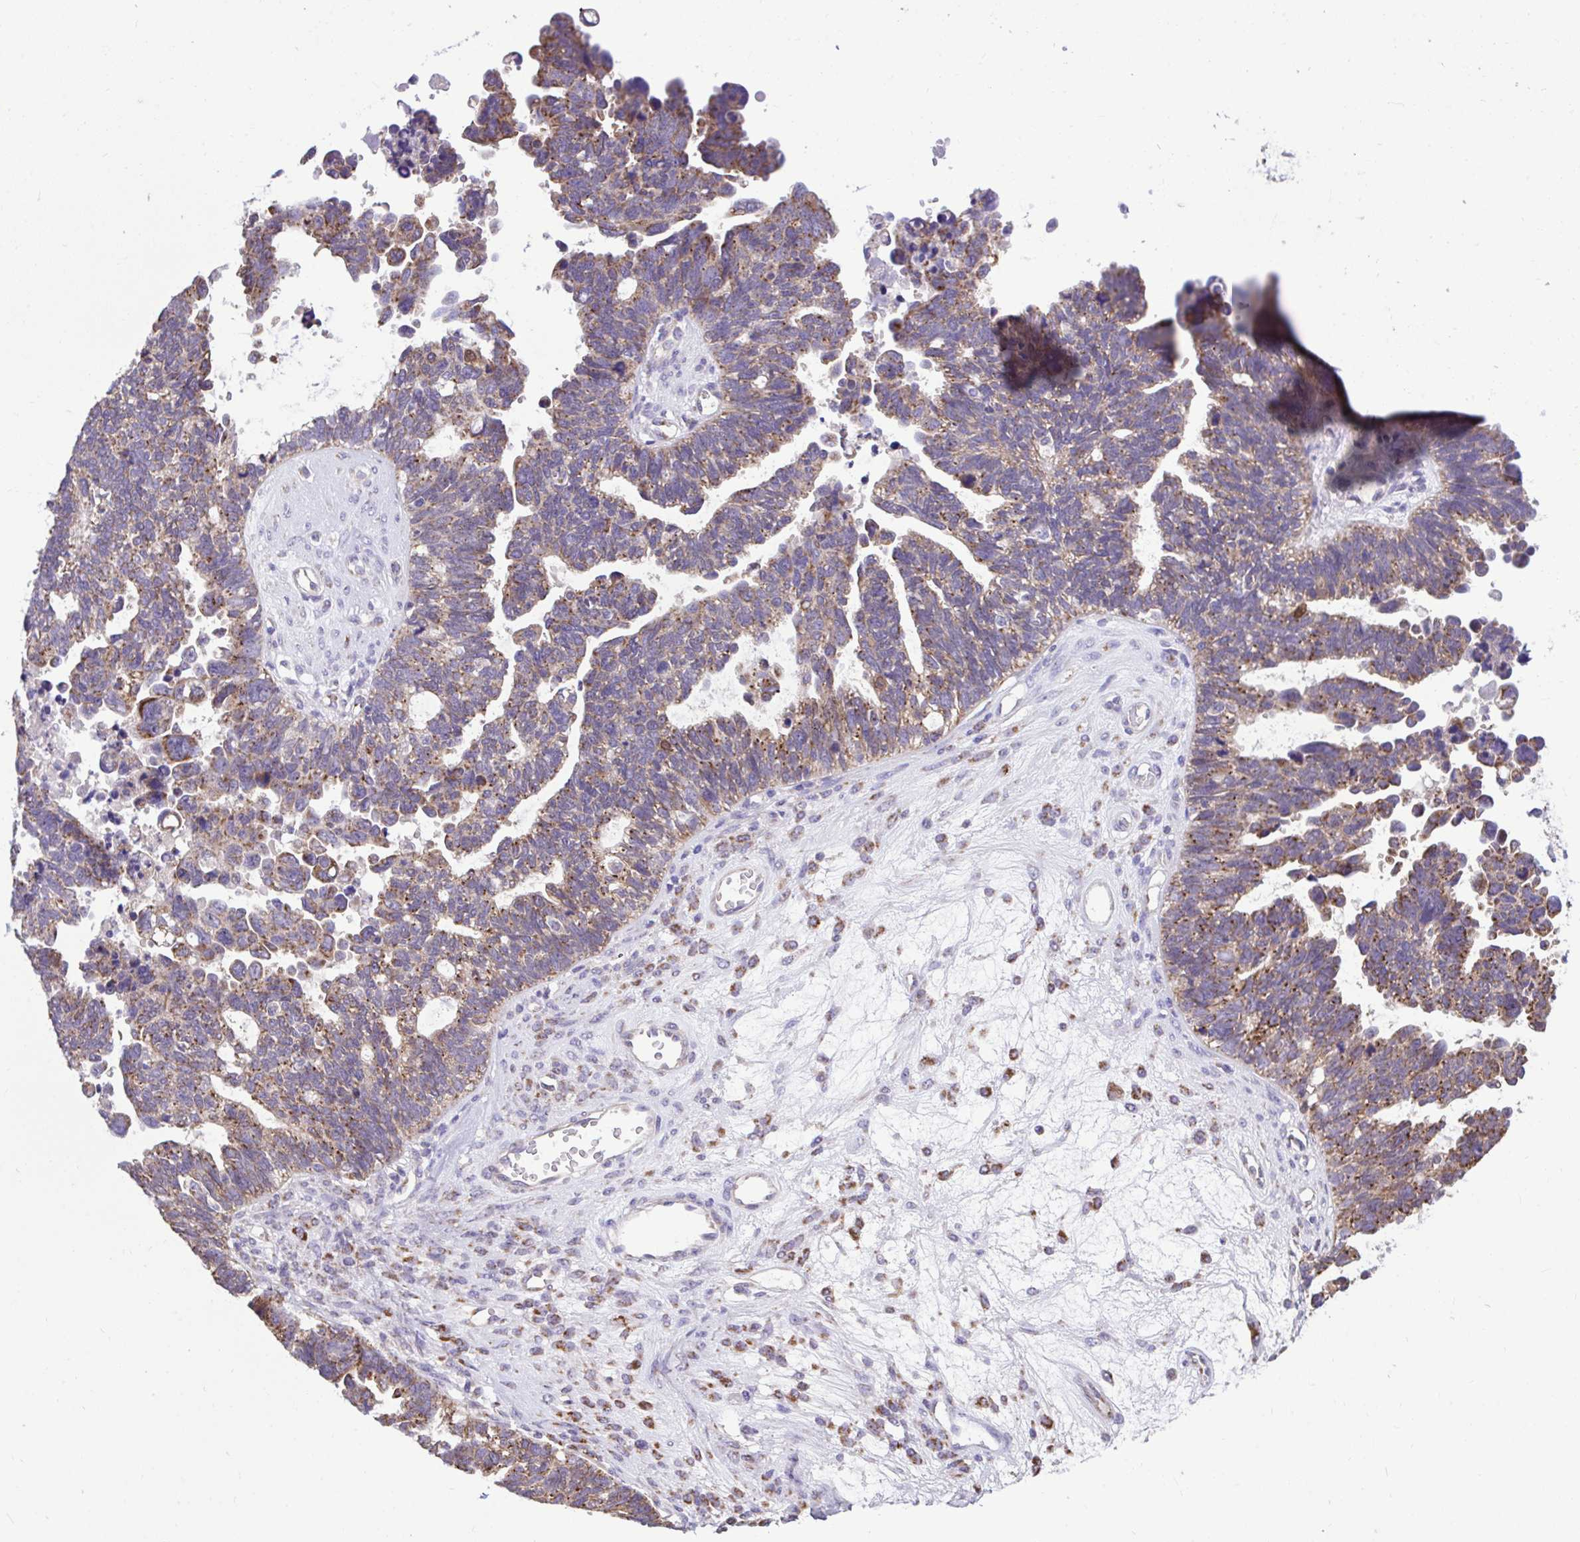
{"staining": {"intensity": "moderate", "quantity": ">75%", "location": "cytoplasmic/membranous"}, "tissue": "ovarian cancer", "cell_type": "Tumor cells", "image_type": "cancer", "snomed": [{"axis": "morphology", "description": "Cystadenocarcinoma, serous, NOS"}, {"axis": "topography", "description": "Ovary"}], "caption": "Brown immunohistochemical staining in human serous cystadenocarcinoma (ovarian) displays moderate cytoplasmic/membranous staining in approximately >75% of tumor cells.", "gene": "SARS2", "patient": {"sex": "female", "age": 60}}